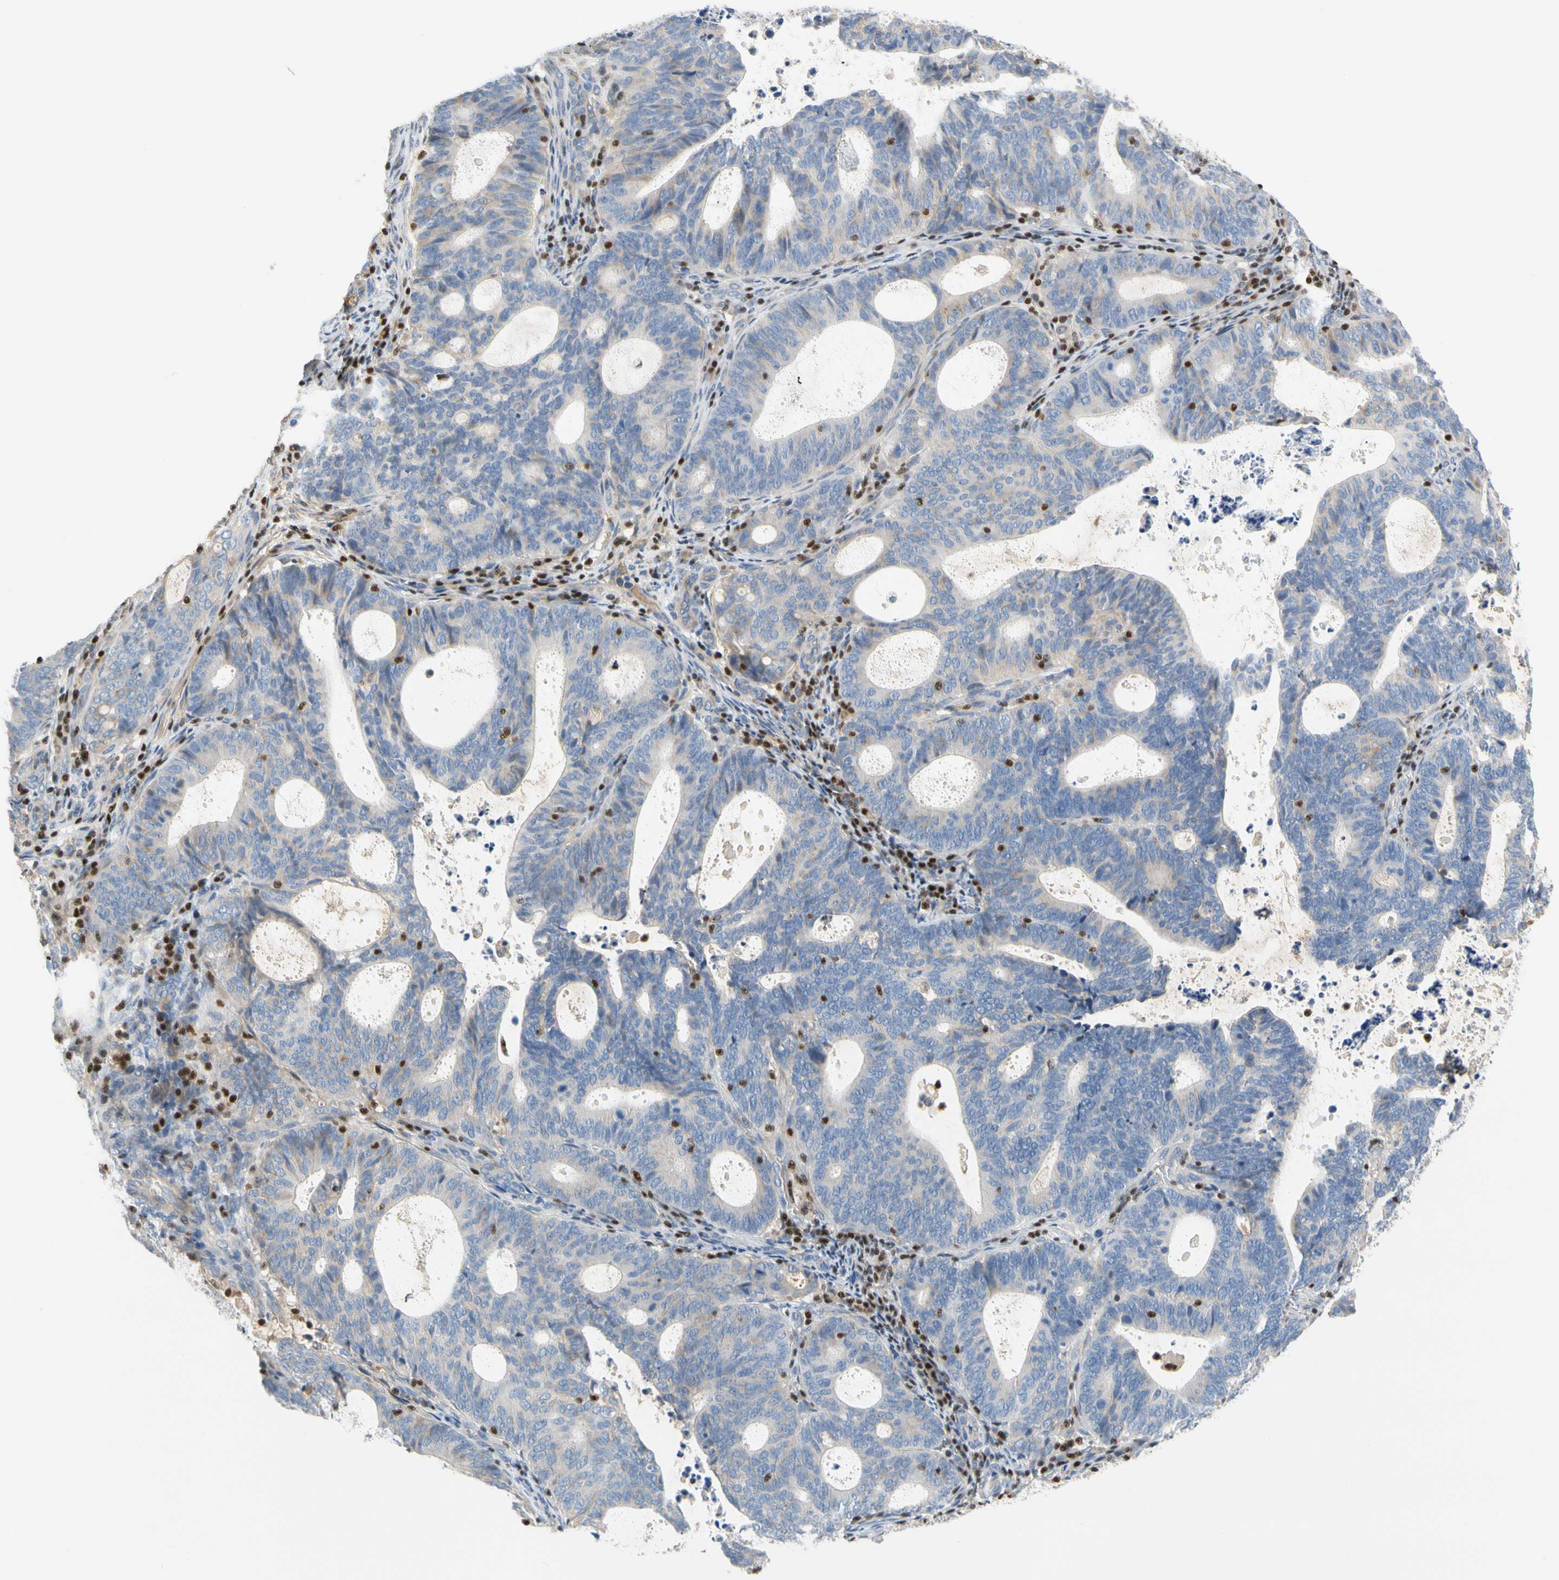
{"staining": {"intensity": "weak", "quantity": "<25%", "location": "cytoplasmic/membranous"}, "tissue": "endometrial cancer", "cell_type": "Tumor cells", "image_type": "cancer", "snomed": [{"axis": "morphology", "description": "Adenocarcinoma, NOS"}, {"axis": "topography", "description": "Uterus"}], "caption": "Immunohistochemistry of human endometrial cancer (adenocarcinoma) demonstrates no positivity in tumor cells.", "gene": "SP140", "patient": {"sex": "female", "age": 83}}